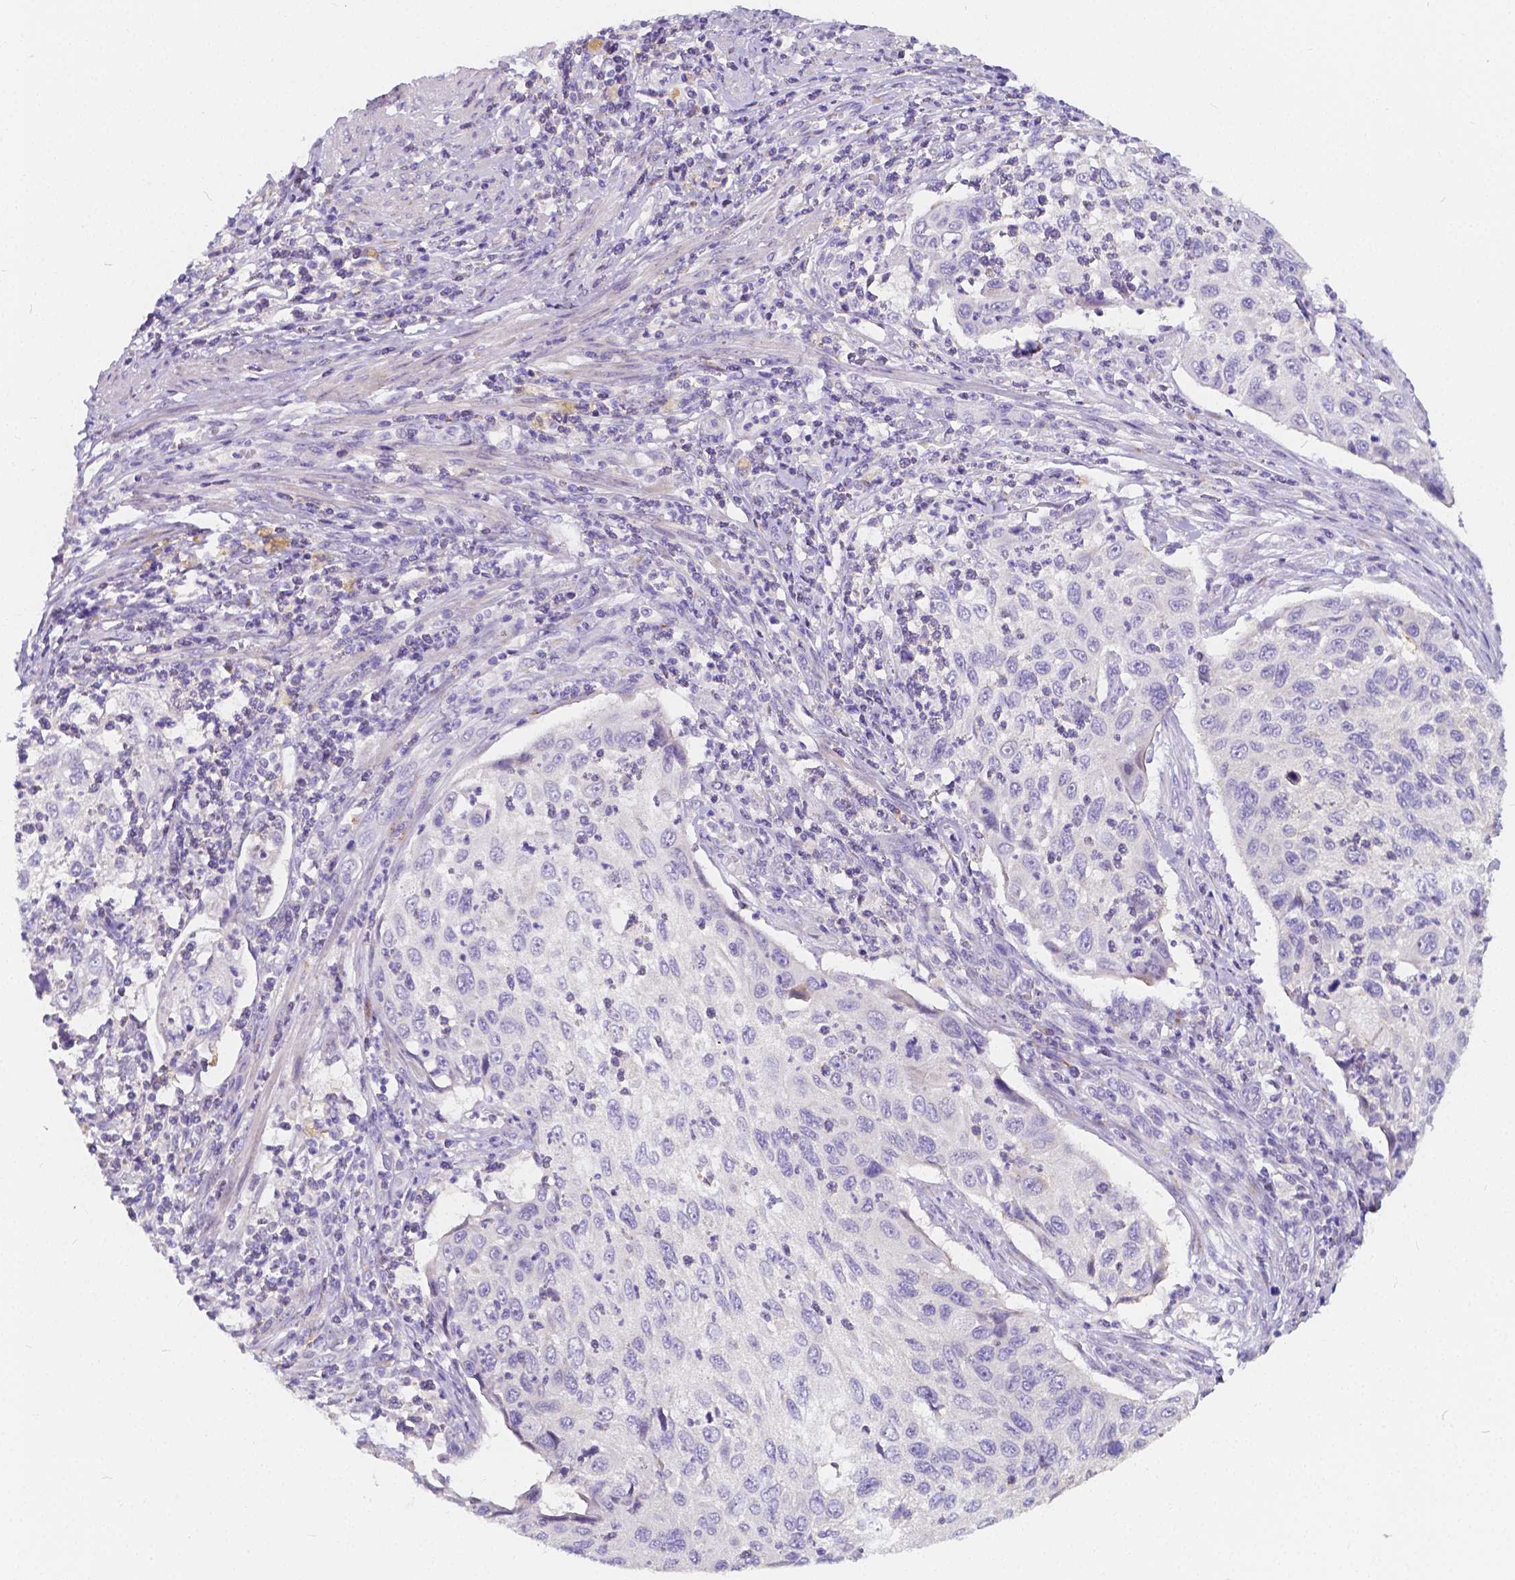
{"staining": {"intensity": "negative", "quantity": "none", "location": "none"}, "tissue": "cervical cancer", "cell_type": "Tumor cells", "image_type": "cancer", "snomed": [{"axis": "morphology", "description": "Squamous cell carcinoma, NOS"}, {"axis": "topography", "description": "Cervix"}], "caption": "Tumor cells are negative for brown protein staining in cervical cancer.", "gene": "RNF186", "patient": {"sex": "female", "age": 70}}